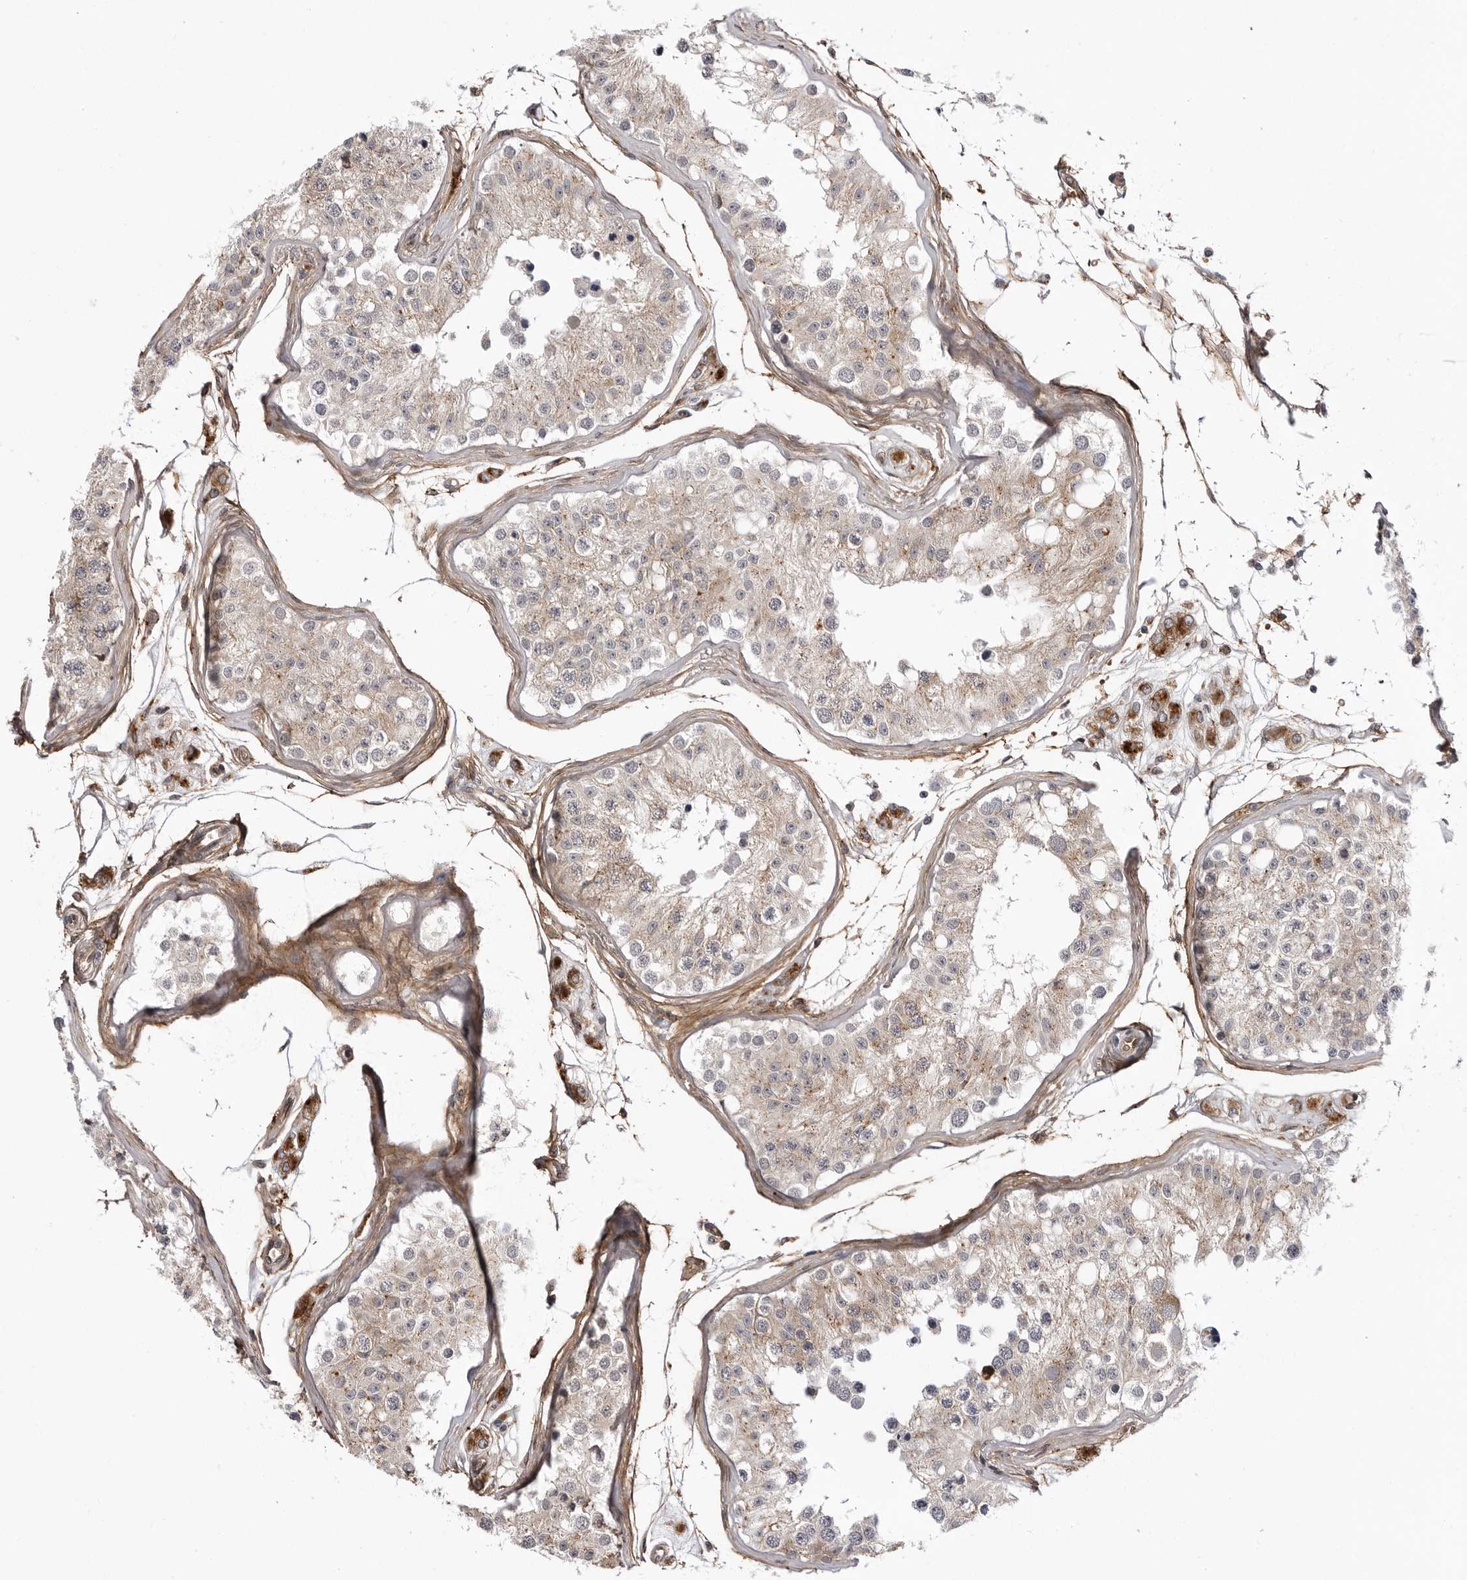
{"staining": {"intensity": "weak", "quantity": ">75%", "location": "cytoplasmic/membranous"}, "tissue": "testis", "cell_type": "Cells in seminiferous ducts", "image_type": "normal", "snomed": [{"axis": "morphology", "description": "Normal tissue, NOS"}, {"axis": "morphology", "description": "Adenocarcinoma, metastatic, NOS"}, {"axis": "topography", "description": "Testis"}], "caption": "Testis stained with a brown dye demonstrates weak cytoplasmic/membranous positive expression in about >75% of cells in seminiferous ducts.", "gene": "ARL5A", "patient": {"sex": "male", "age": 26}}